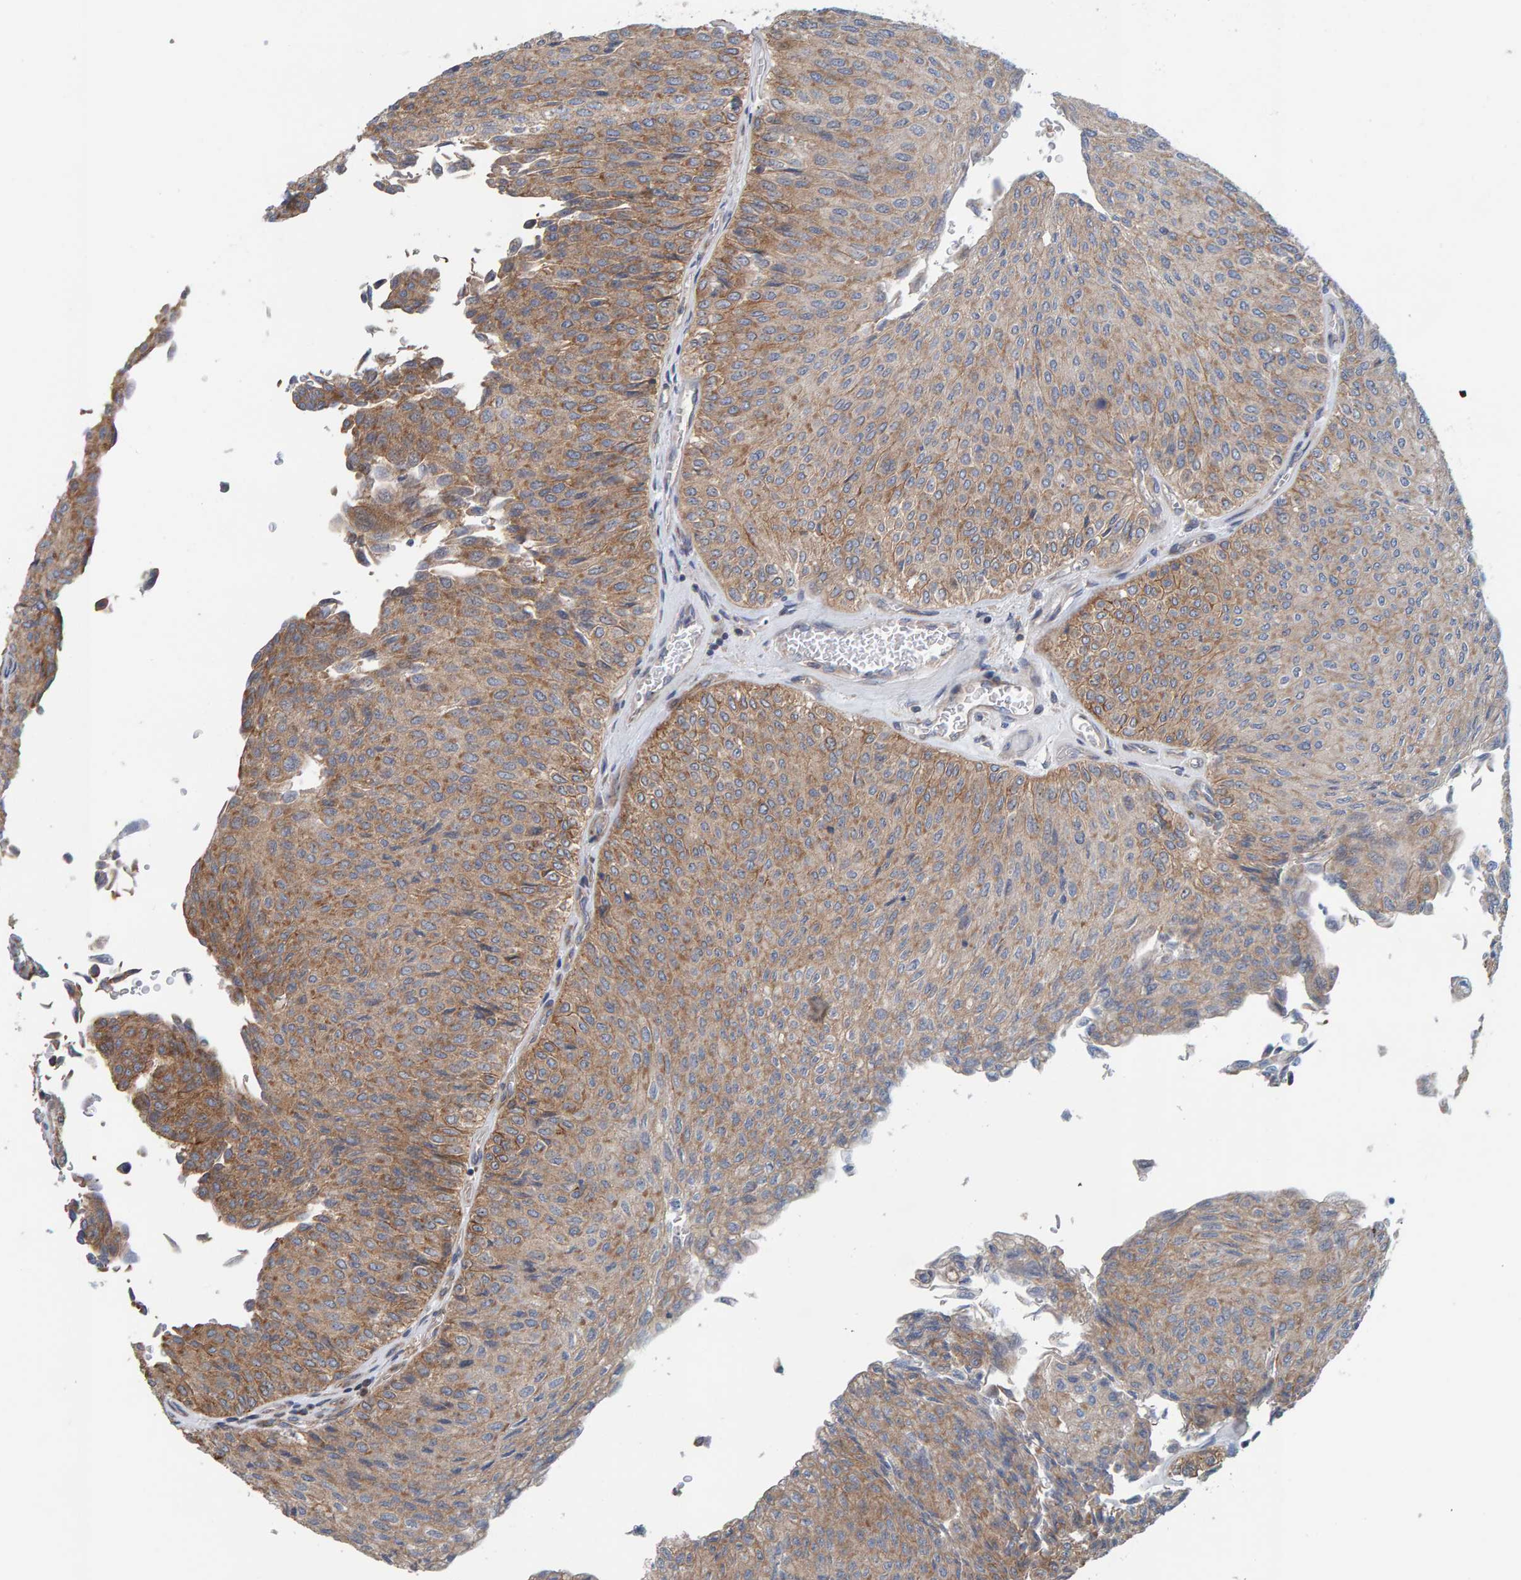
{"staining": {"intensity": "moderate", "quantity": "25%-75%", "location": "cytoplasmic/membranous"}, "tissue": "urothelial cancer", "cell_type": "Tumor cells", "image_type": "cancer", "snomed": [{"axis": "morphology", "description": "Urothelial carcinoma, Low grade"}, {"axis": "topography", "description": "Urinary bladder"}], "caption": "Tumor cells reveal medium levels of moderate cytoplasmic/membranous staining in approximately 25%-75% of cells in human urothelial cancer.", "gene": "RGP1", "patient": {"sex": "male", "age": 78}}